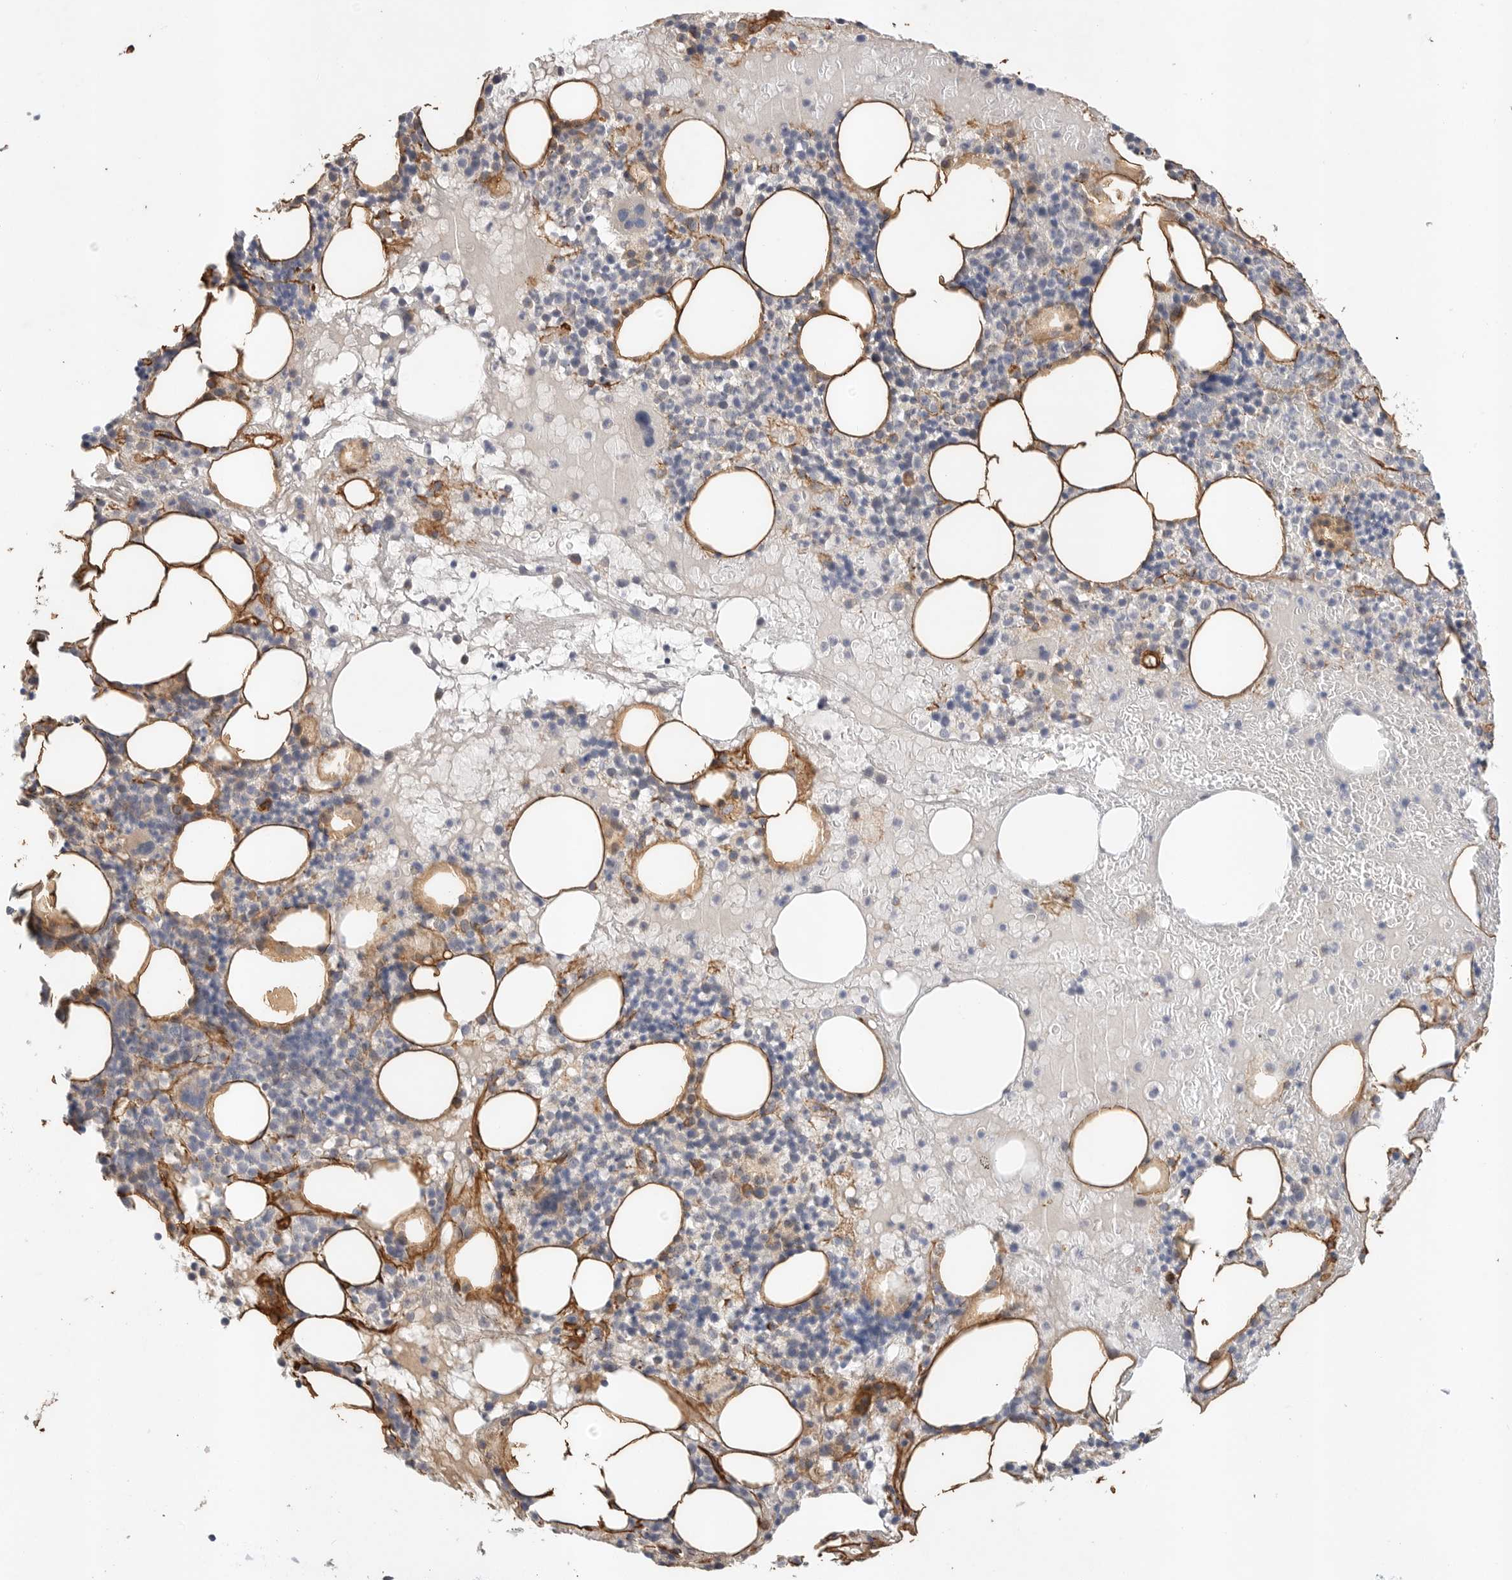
{"staining": {"intensity": "negative", "quantity": "none", "location": "none"}, "tissue": "bone marrow", "cell_type": "Hematopoietic cells", "image_type": "normal", "snomed": [{"axis": "morphology", "description": "Normal tissue, NOS"}, {"axis": "morphology", "description": "Inflammation, NOS"}, {"axis": "topography", "description": "Bone marrow"}], "caption": "An immunohistochemistry photomicrograph of normal bone marrow is shown. There is no staining in hematopoietic cells of bone marrow. (Brightfield microscopy of DAB immunohistochemistry at high magnification).", "gene": "JMJD4", "patient": {"sex": "female", "age": 77}}